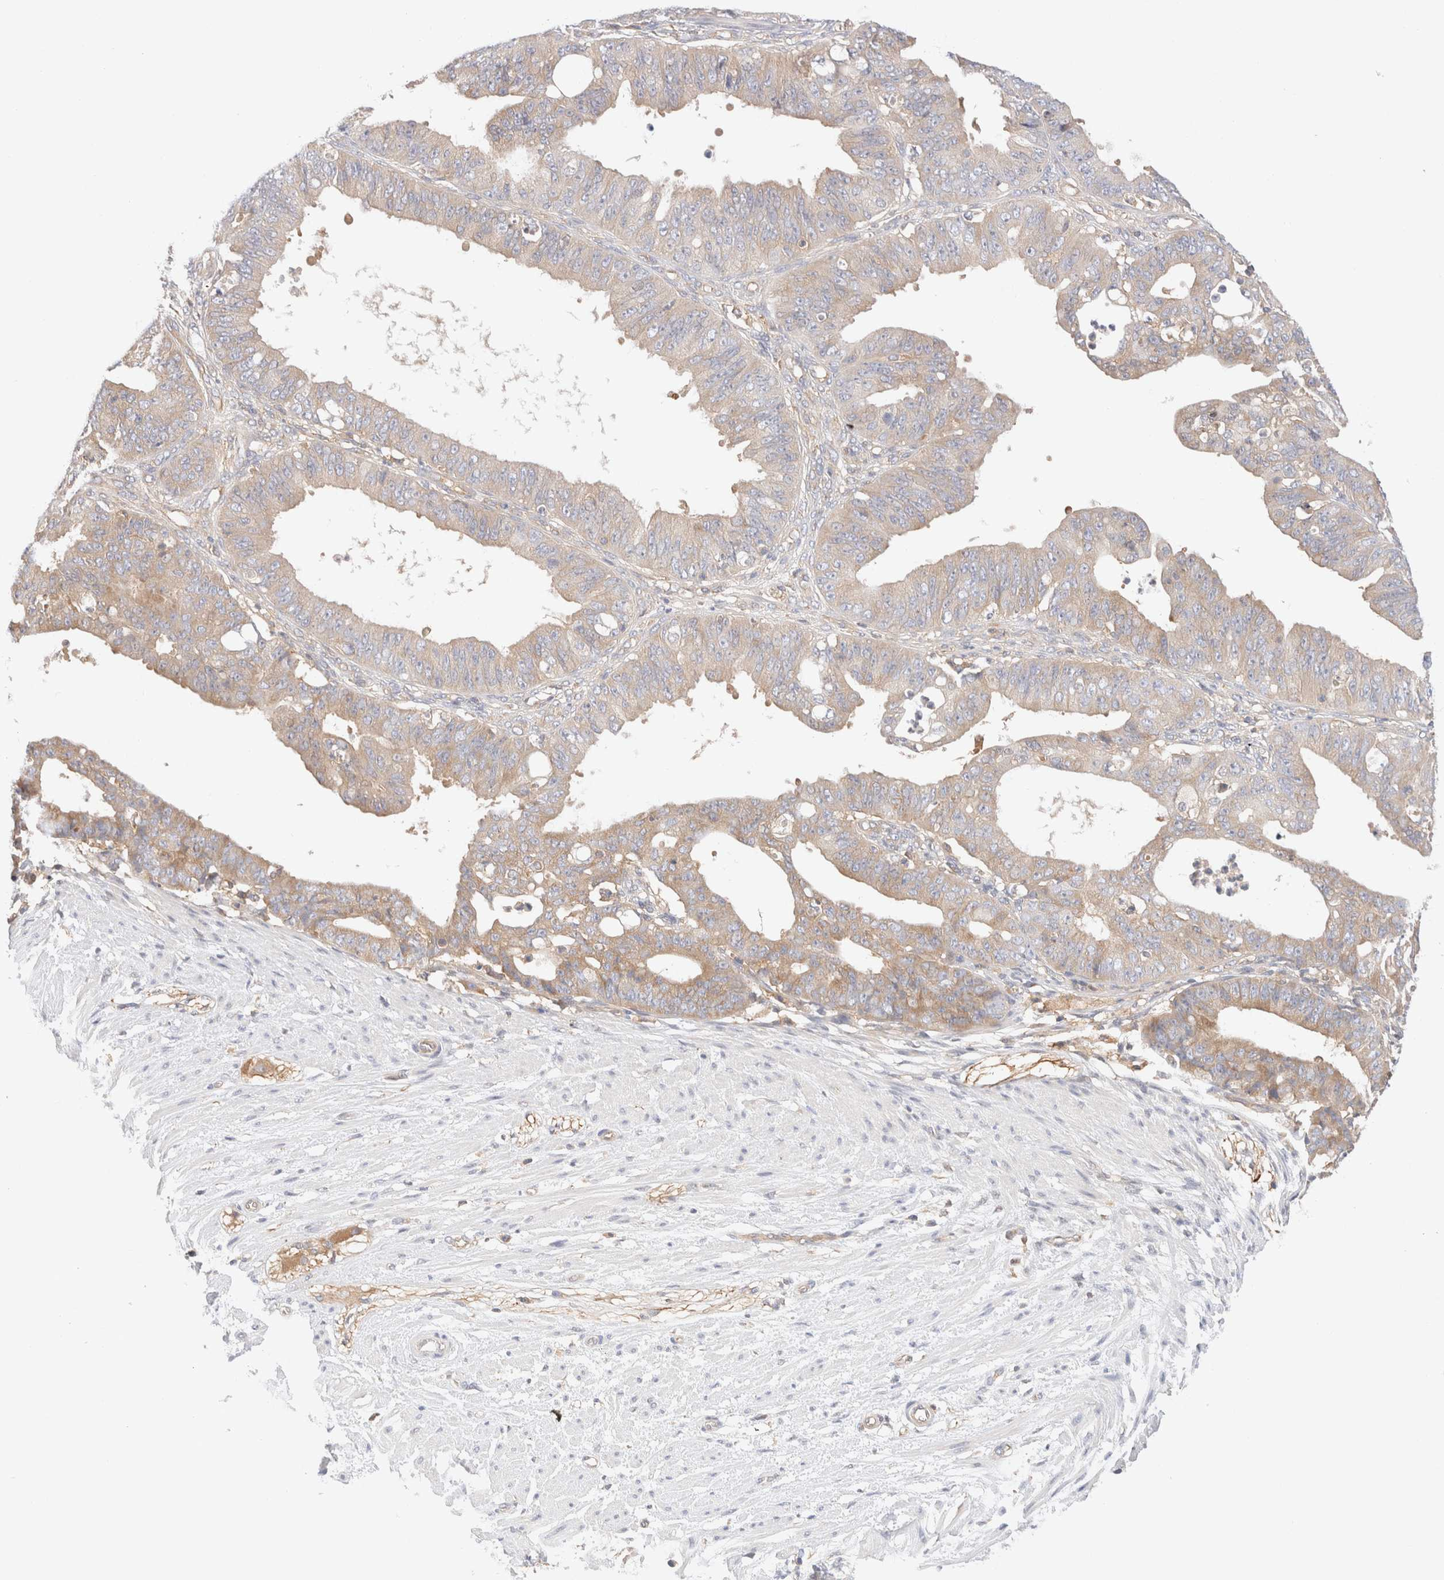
{"staining": {"intensity": "weak", "quantity": "25%-75%", "location": "cytoplasmic/membranous"}, "tissue": "ovarian cancer", "cell_type": "Tumor cells", "image_type": "cancer", "snomed": [{"axis": "morphology", "description": "Carcinoma, endometroid"}, {"axis": "topography", "description": "Ovary"}], "caption": "Immunohistochemistry (IHC) image of ovarian endometroid carcinoma stained for a protein (brown), which exhibits low levels of weak cytoplasmic/membranous expression in about 25%-75% of tumor cells.", "gene": "RABEP1", "patient": {"sex": "female", "age": 42}}